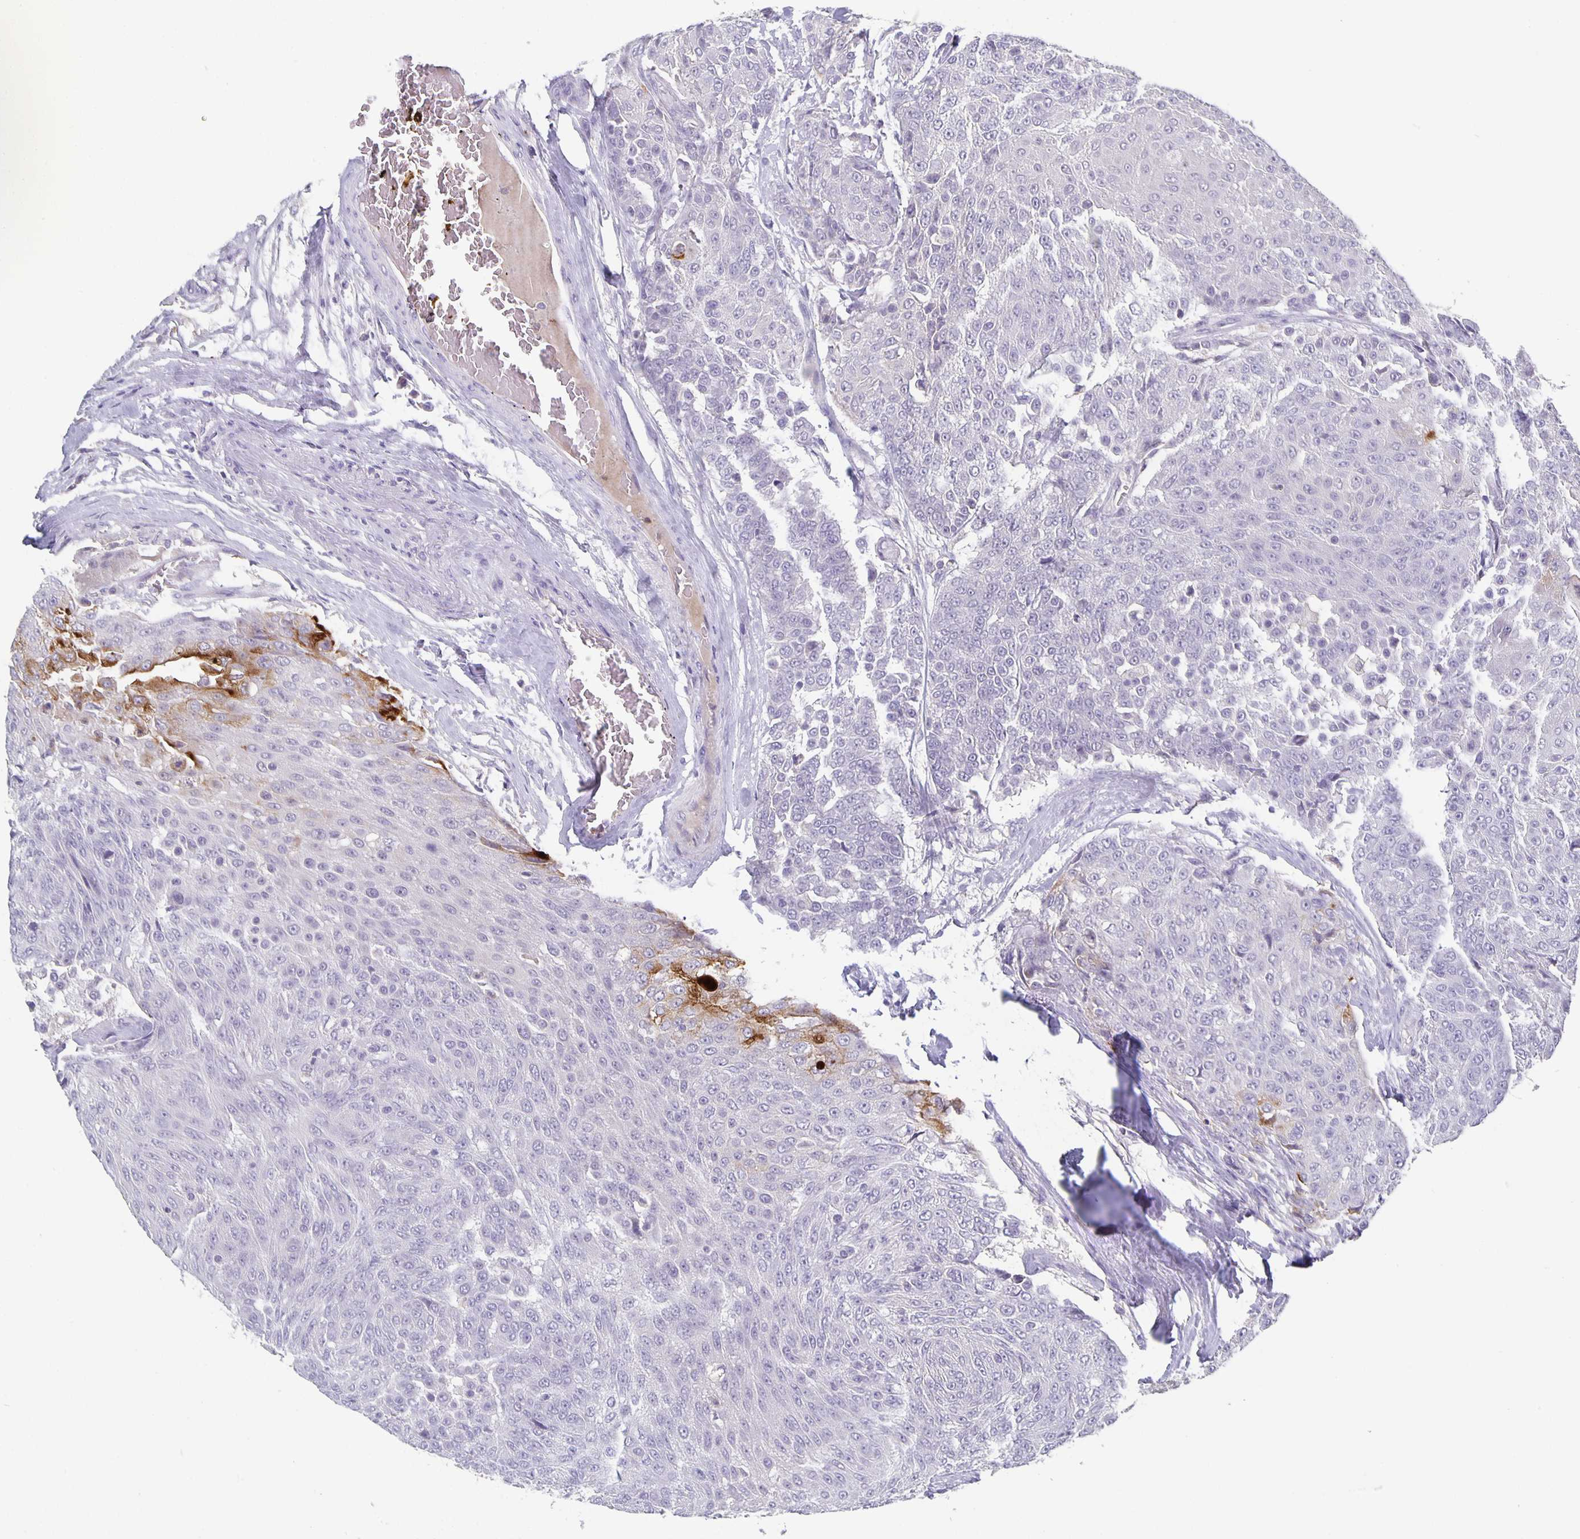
{"staining": {"intensity": "strong", "quantity": "<25%", "location": "cytoplasmic/membranous"}, "tissue": "urothelial cancer", "cell_type": "Tumor cells", "image_type": "cancer", "snomed": [{"axis": "morphology", "description": "Urothelial carcinoma, High grade"}, {"axis": "topography", "description": "Urinary bladder"}], "caption": "IHC (DAB) staining of human urothelial cancer shows strong cytoplasmic/membranous protein expression in approximately <25% of tumor cells.", "gene": "GDF15", "patient": {"sex": "female", "age": 63}}